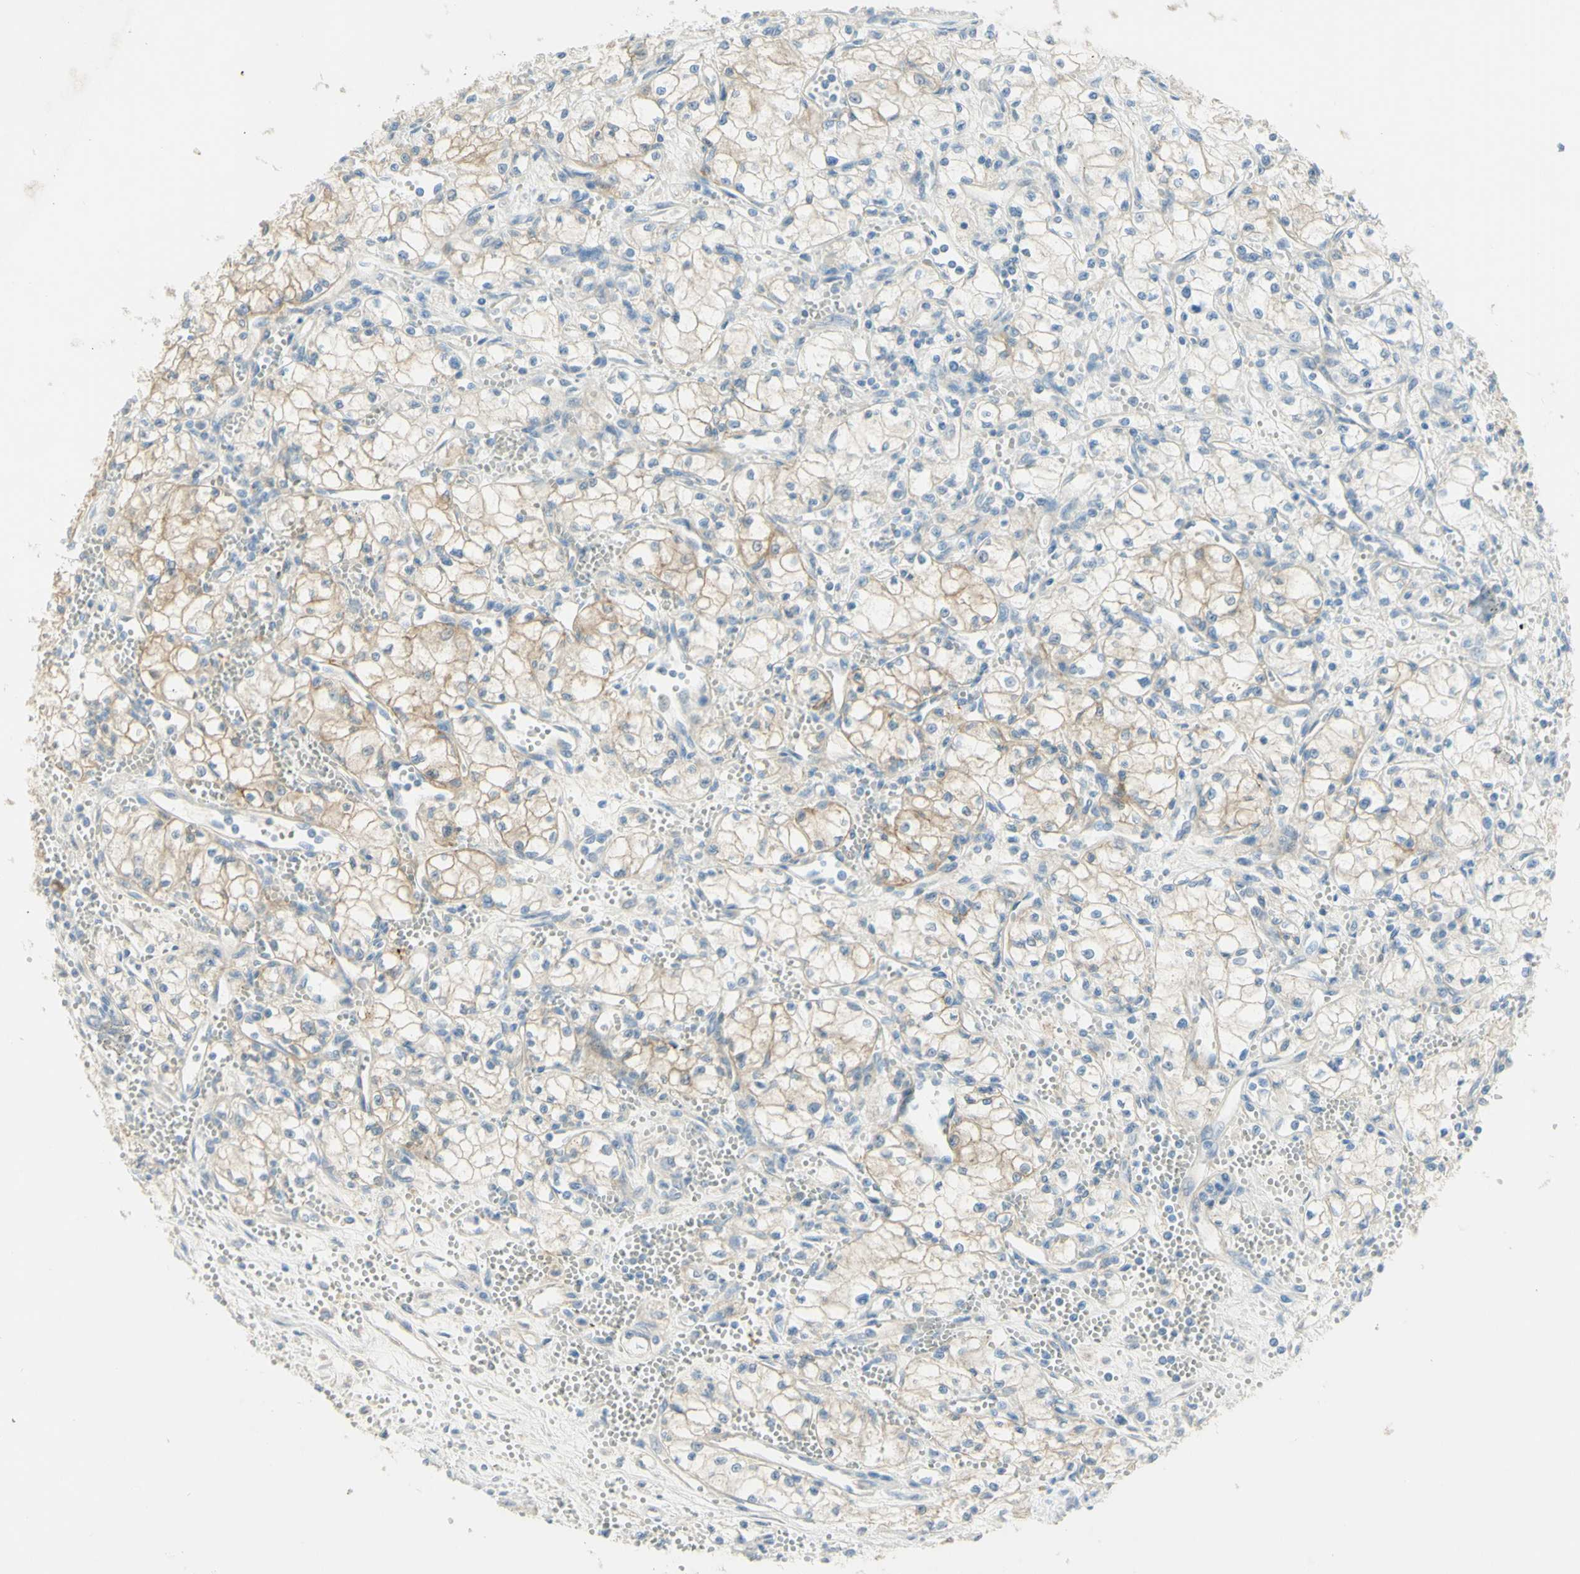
{"staining": {"intensity": "moderate", "quantity": "<25%", "location": "cytoplasmic/membranous"}, "tissue": "renal cancer", "cell_type": "Tumor cells", "image_type": "cancer", "snomed": [{"axis": "morphology", "description": "Normal tissue, NOS"}, {"axis": "morphology", "description": "Adenocarcinoma, NOS"}, {"axis": "topography", "description": "Kidney"}], "caption": "This photomicrograph exhibits immunohistochemistry (IHC) staining of renal cancer (adenocarcinoma), with low moderate cytoplasmic/membranous staining in about <25% of tumor cells.", "gene": "GCNT3", "patient": {"sex": "male", "age": 59}}